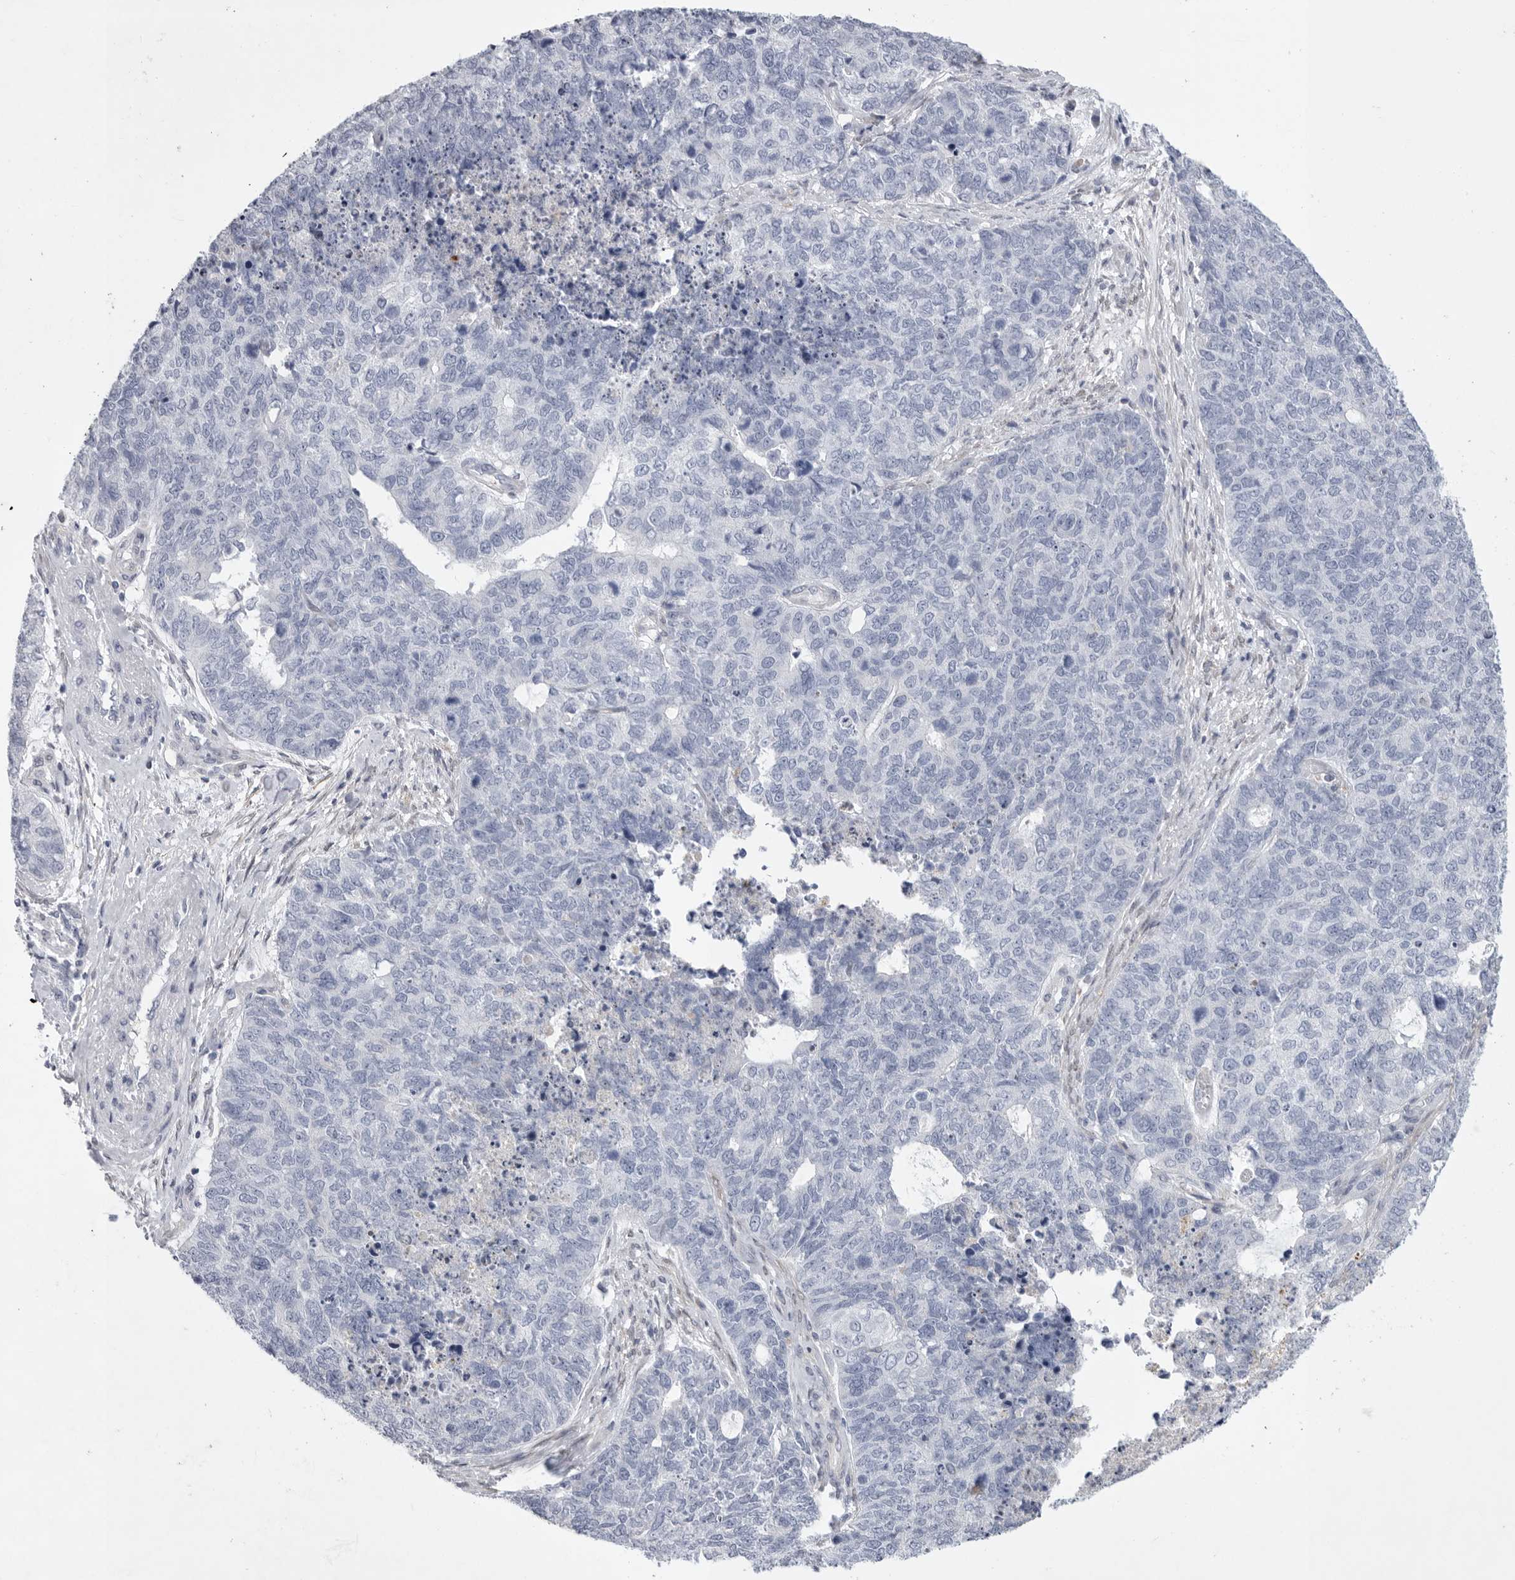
{"staining": {"intensity": "negative", "quantity": "none", "location": "none"}, "tissue": "cervical cancer", "cell_type": "Tumor cells", "image_type": "cancer", "snomed": [{"axis": "morphology", "description": "Squamous cell carcinoma, NOS"}, {"axis": "topography", "description": "Cervix"}], "caption": "Photomicrograph shows no protein positivity in tumor cells of cervical cancer (squamous cell carcinoma) tissue.", "gene": "SIGLEC10", "patient": {"sex": "female", "age": 63}}